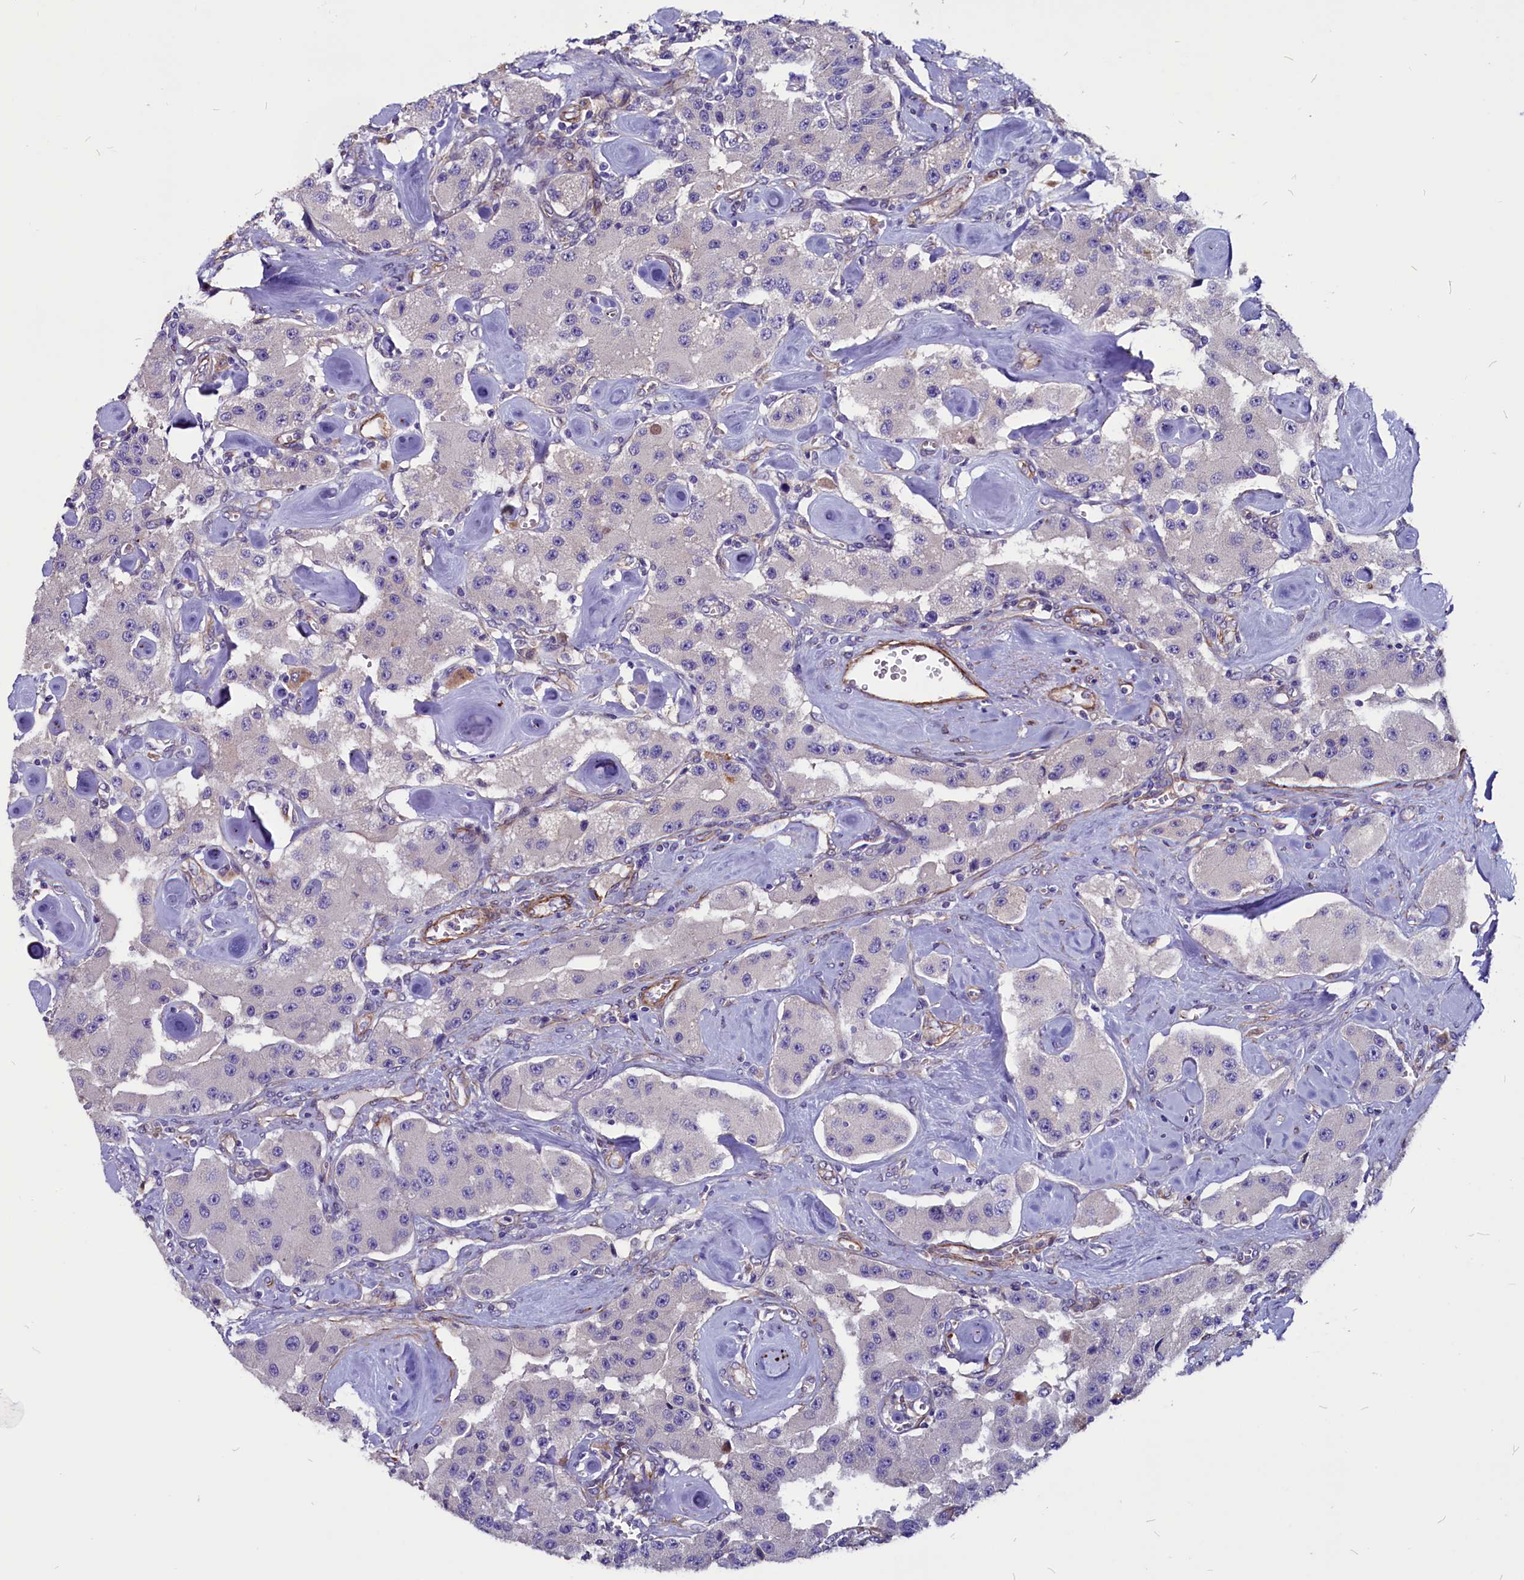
{"staining": {"intensity": "negative", "quantity": "none", "location": "none"}, "tissue": "carcinoid", "cell_type": "Tumor cells", "image_type": "cancer", "snomed": [{"axis": "morphology", "description": "Carcinoid, malignant, NOS"}, {"axis": "topography", "description": "Pancreas"}], "caption": "The immunohistochemistry (IHC) micrograph has no significant positivity in tumor cells of malignant carcinoid tissue.", "gene": "ZNF749", "patient": {"sex": "male", "age": 41}}